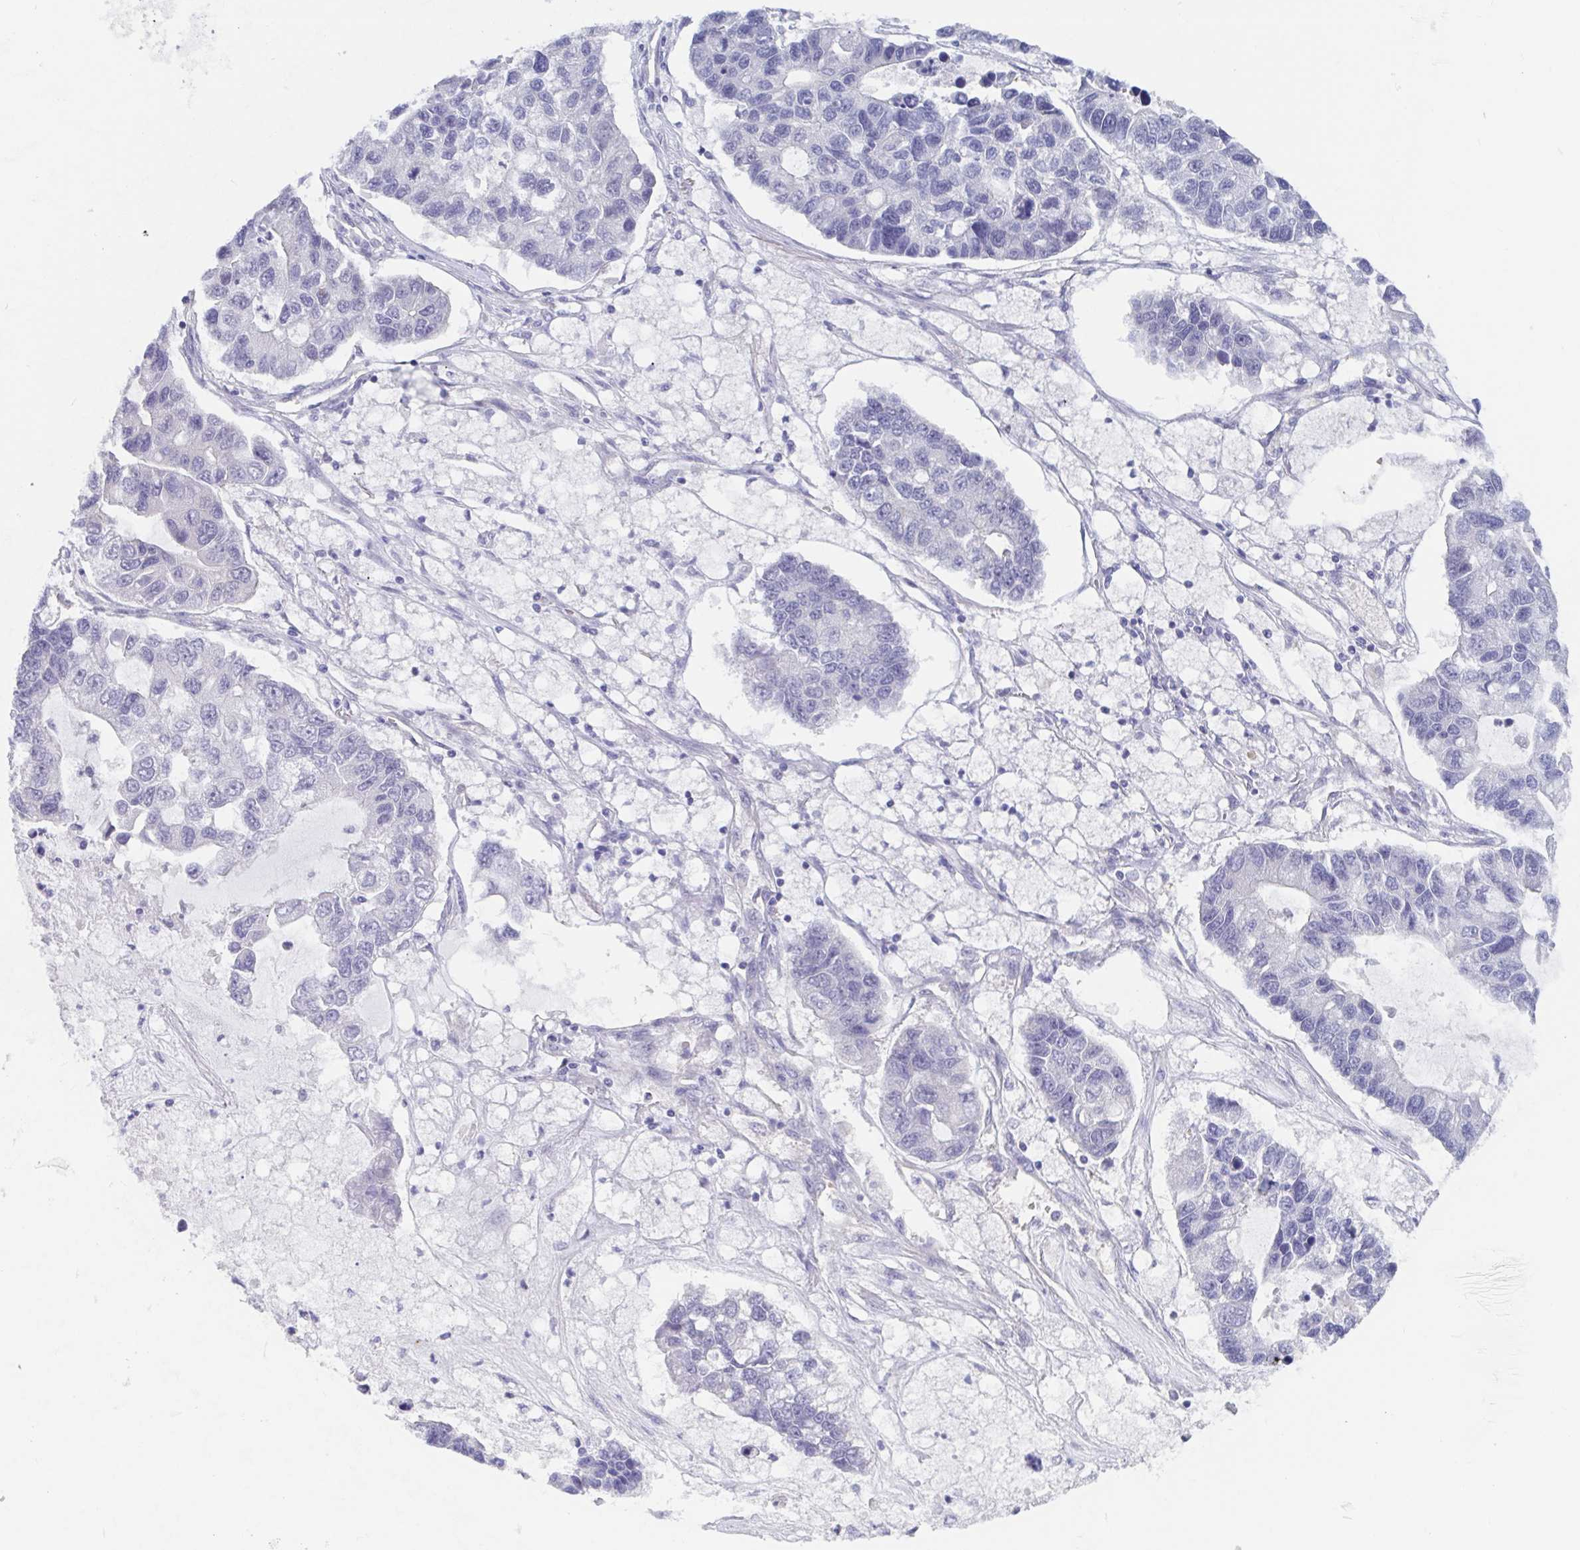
{"staining": {"intensity": "negative", "quantity": "none", "location": "none"}, "tissue": "lung cancer", "cell_type": "Tumor cells", "image_type": "cancer", "snomed": [{"axis": "morphology", "description": "Adenocarcinoma, NOS"}, {"axis": "topography", "description": "Bronchus"}, {"axis": "topography", "description": "Lung"}], "caption": "An IHC photomicrograph of lung adenocarcinoma is shown. There is no staining in tumor cells of lung adenocarcinoma.", "gene": "TEX12", "patient": {"sex": "female", "age": 51}}